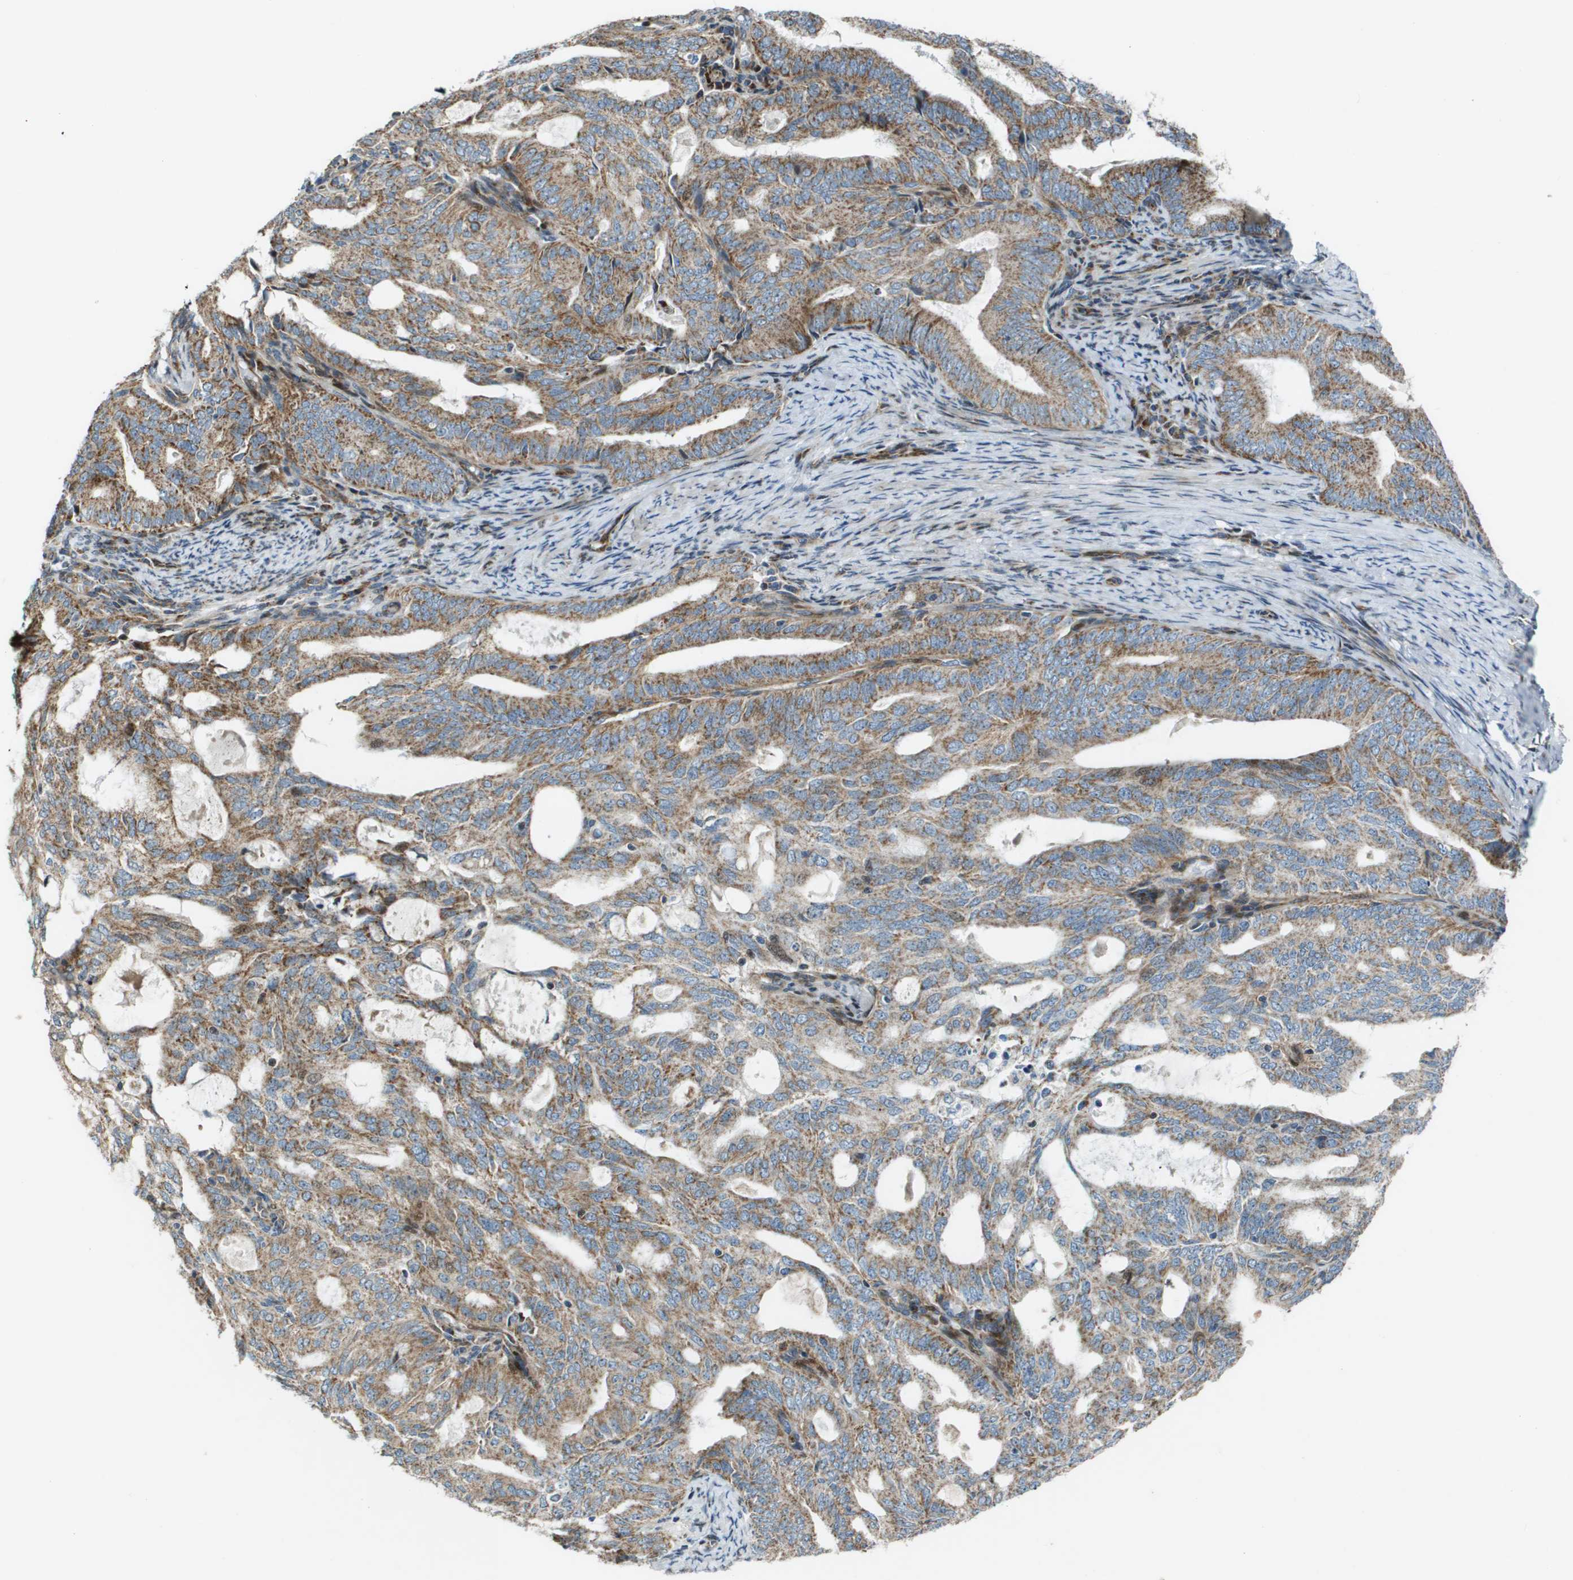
{"staining": {"intensity": "moderate", "quantity": ">75%", "location": "cytoplasmic/membranous"}, "tissue": "endometrial cancer", "cell_type": "Tumor cells", "image_type": "cancer", "snomed": [{"axis": "morphology", "description": "Adenocarcinoma, NOS"}, {"axis": "topography", "description": "Endometrium"}], "caption": "Endometrial adenocarcinoma stained with a protein marker shows moderate staining in tumor cells.", "gene": "MGAT3", "patient": {"sex": "female", "age": 58}}